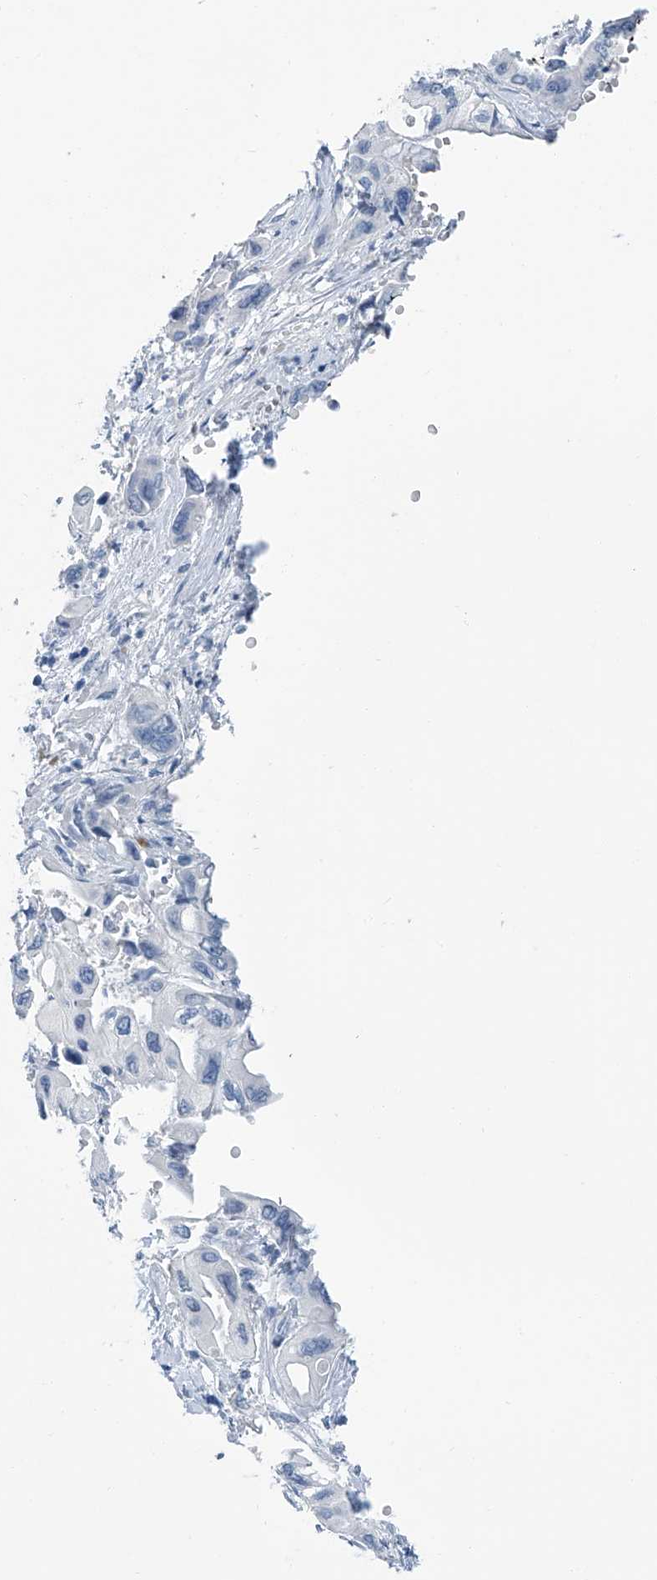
{"staining": {"intensity": "negative", "quantity": "none", "location": "none"}, "tissue": "pancreatic cancer", "cell_type": "Tumor cells", "image_type": "cancer", "snomed": [{"axis": "morphology", "description": "Adenocarcinoma, NOS"}, {"axis": "topography", "description": "Pancreas"}], "caption": "A high-resolution micrograph shows IHC staining of pancreatic adenocarcinoma, which shows no significant positivity in tumor cells.", "gene": "CYP2A7", "patient": {"sex": "male", "age": 66}}